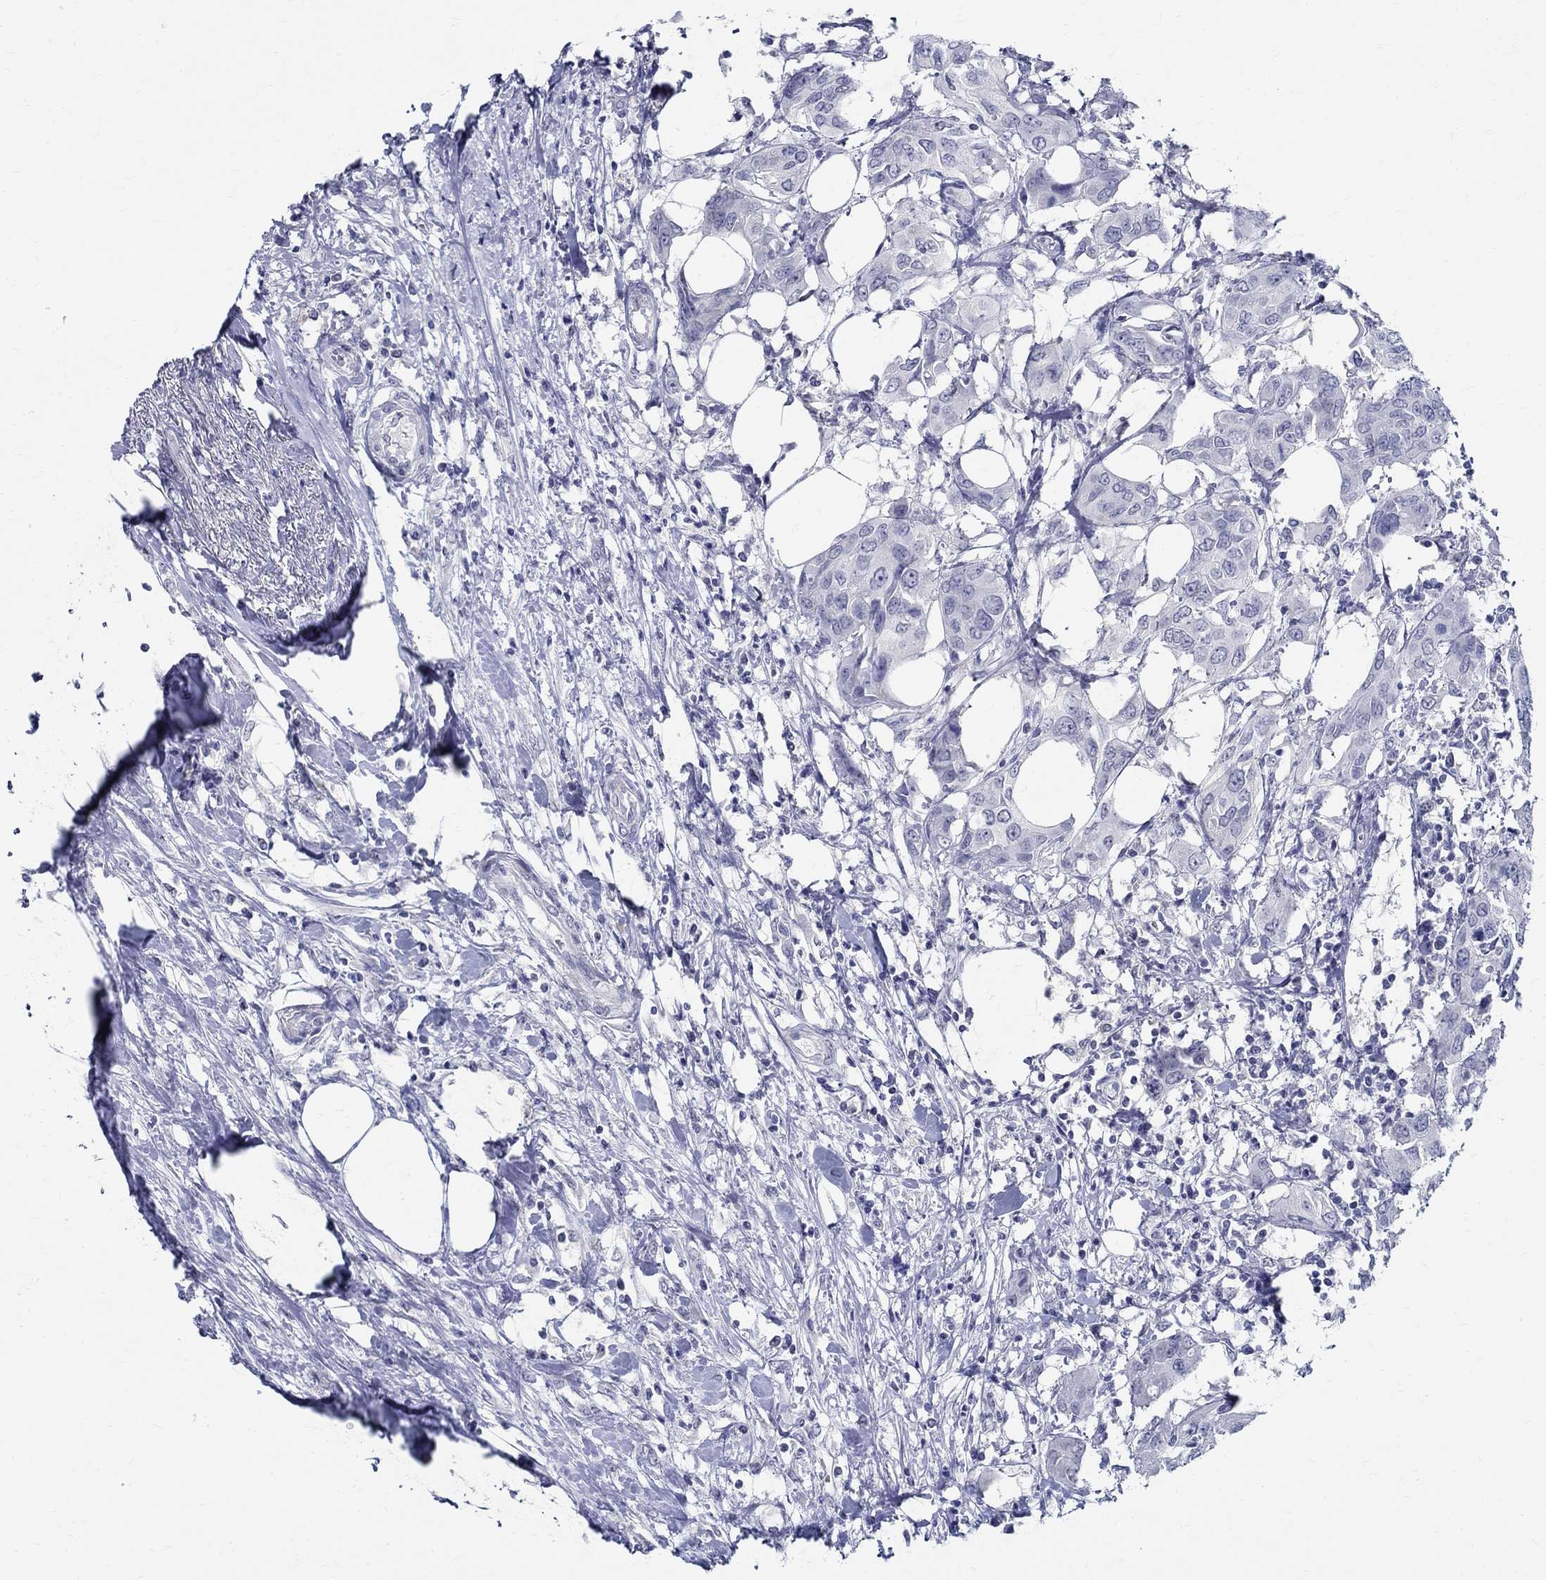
{"staining": {"intensity": "negative", "quantity": "none", "location": "none"}, "tissue": "urothelial cancer", "cell_type": "Tumor cells", "image_type": "cancer", "snomed": [{"axis": "morphology", "description": "Urothelial carcinoma, NOS"}, {"axis": "morphology", "description": "Urothelial carcinoma, High grade"}, {"axis": "topography", "description": "Urinary bladder"}], "caption": "High power microscopy micrograph of an immunohistochemistry (IHC) histopathology image of urothelial cancer, revealing no significant positivity in tumor cells.", "gene": "CETN1", "patient": {"sex": "male", "age": 63}}